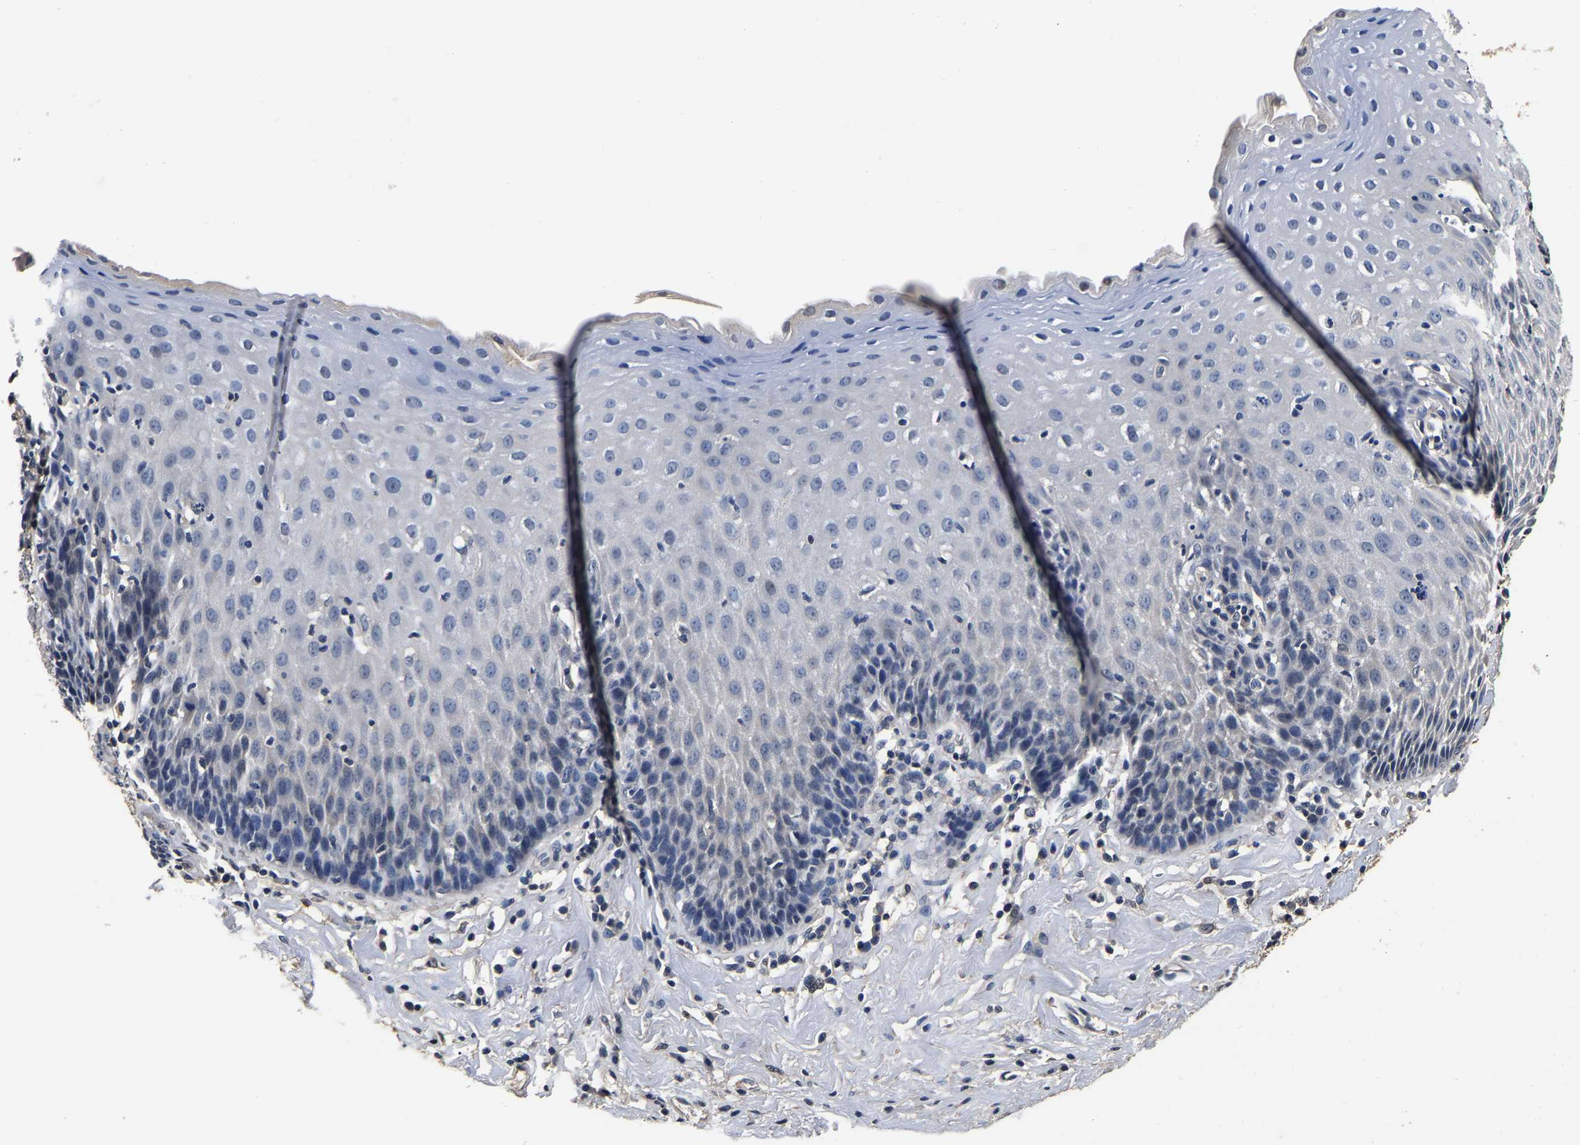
{"staining": {"intensity": "negative", "quantity": "none", "location": "none"}, "tissue": "esophagus", "cell_type": "Squamous epithelial cells", "image_type": "normal", "snomed": [{"axis": "morphology", "description": "Normal tissue, NOS"}, {"axis": "topography", "description": "Esophagus"}], "caption": "This micrograph is of unremarkable esophagus stained with IHC to label a protein in brown with the nuclei are counter-stained blue. There is no expression in squamous epithelial cells.", "gene": "RUVBL1", "patient": {"sex": "female", "age": 61}}